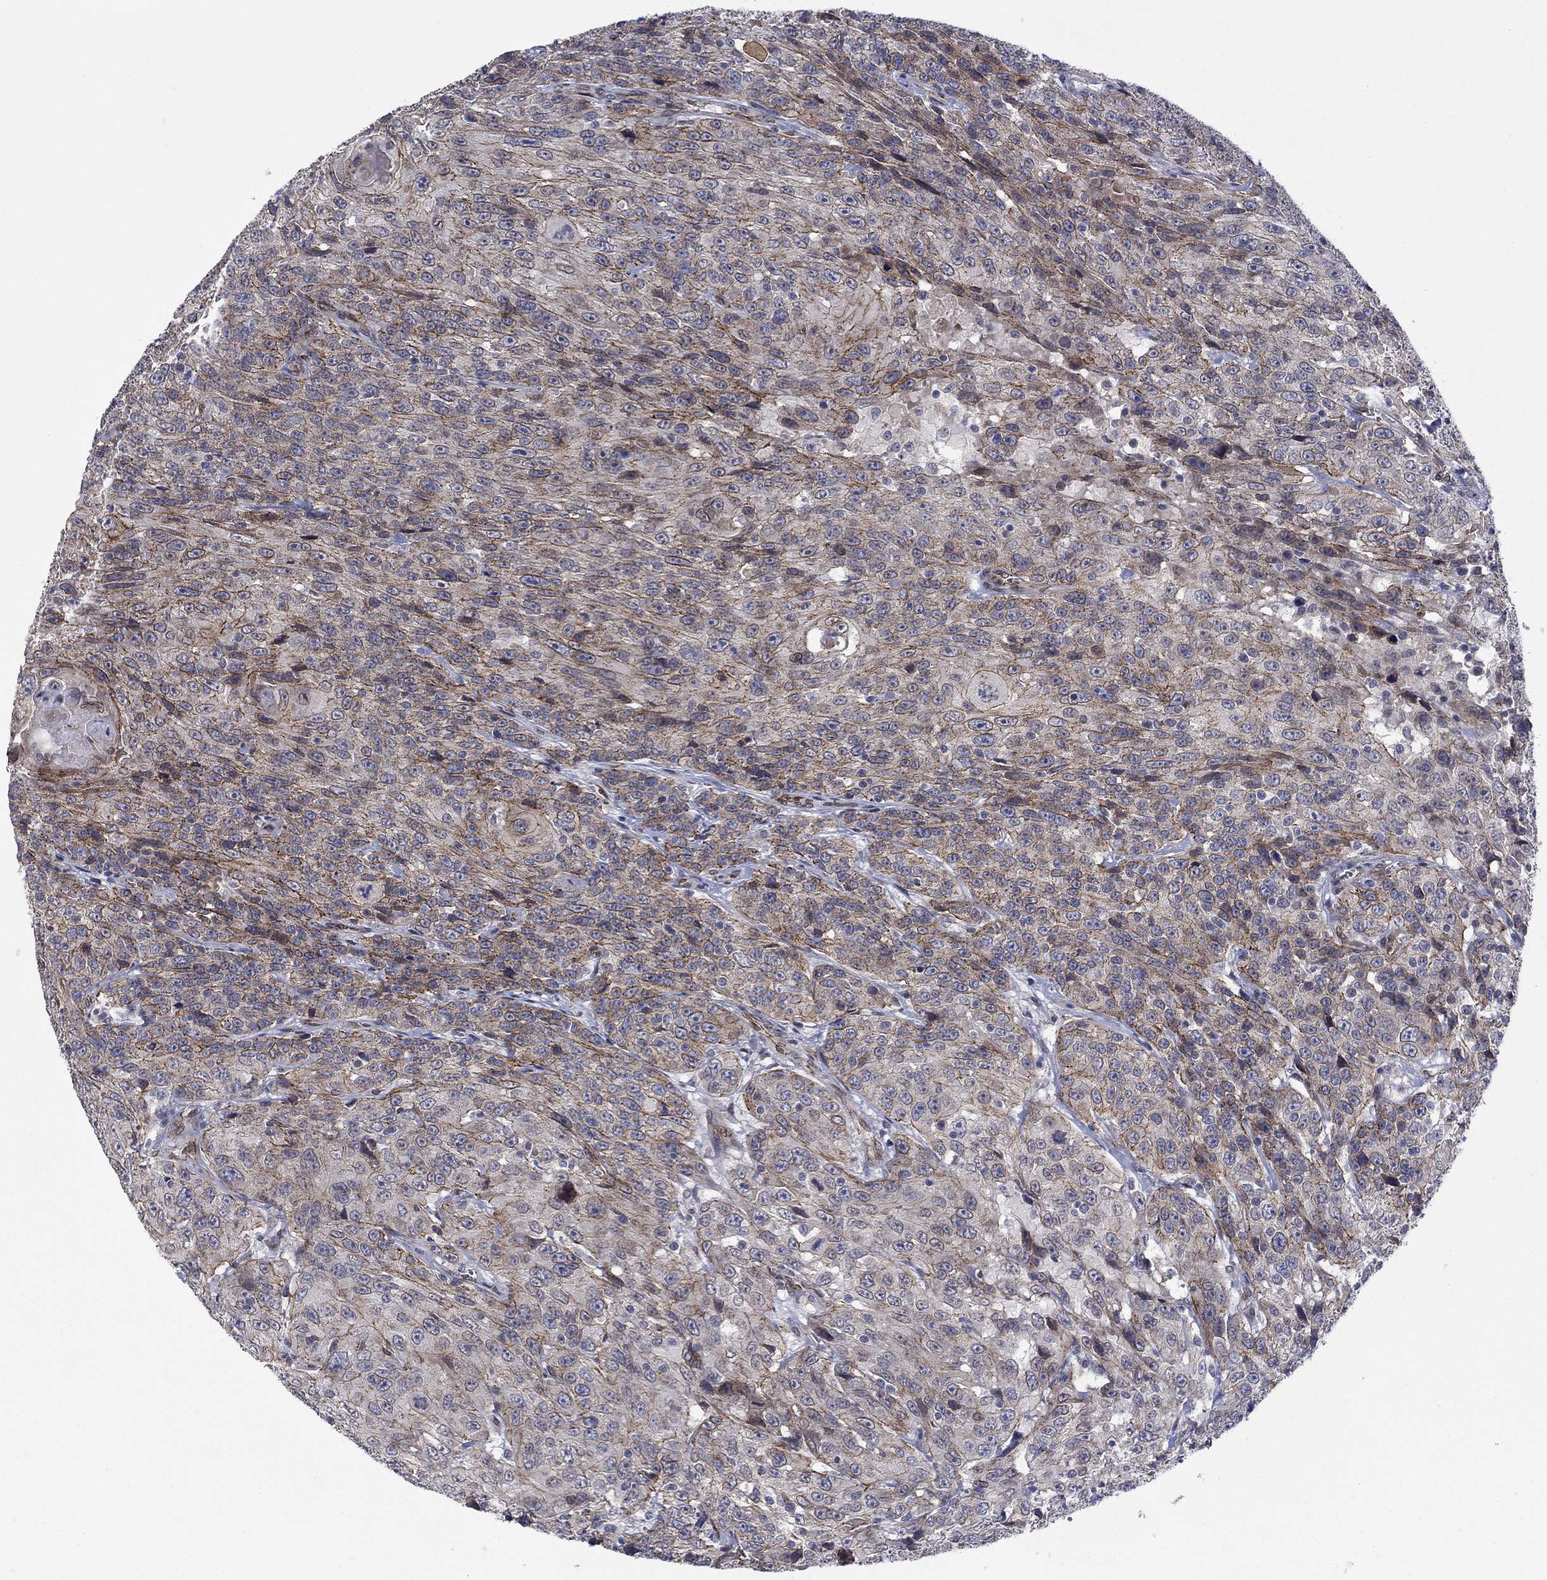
{"staining": {"intensity": "moderate", "quantity": "<25%", "location": "cytoplasmic/membranous"}, "tissue": "urothelial cancer", "cell_type": "Tumor cells", "image_type": "cancer", "snomed": [{"axis": "morphology", "description": "Urothelial carcinoma, NOS"}, {"axis": "morphology", "description": "Urothelial carcinoma, High grade"}, {"axis": "topography", "description": "Urinary bladder"}], "caption": "Brown immunohistochemical staining in urothelial cancer reveals moderate cytoplasmic/membranous expression in about <25% of tumor cells.", "gene": "EMC9", "patient": {"sex": "female", "age": 73}}